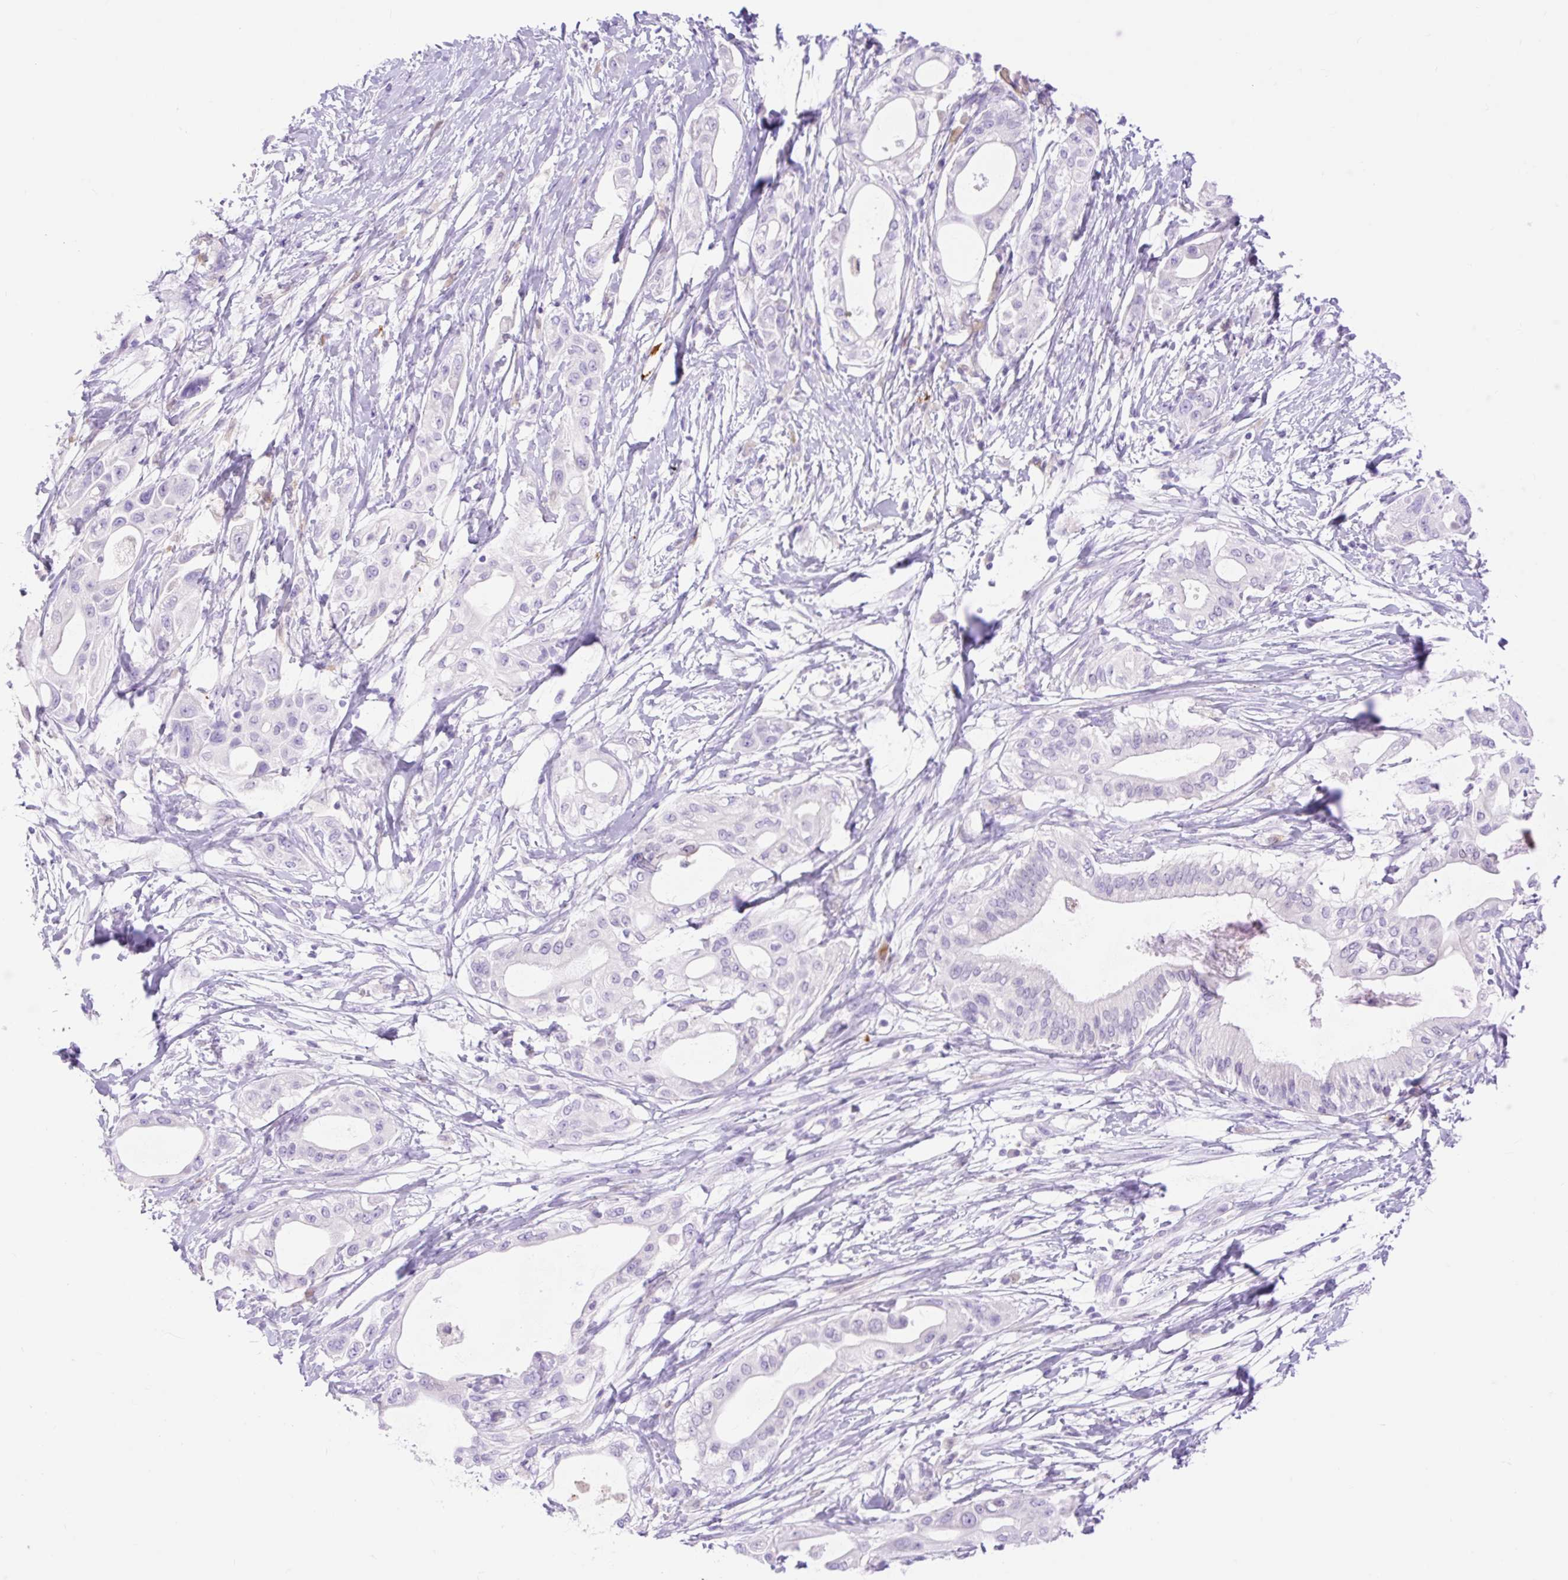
{"staining": {"intensity": "negative", "quantity": "none", "location": "none"}, "tissue": "pancreatic cancer", "cell_type": "Tumor cells", "image_type": "cancer", "snomed": [{"axis": "morphology", "description": "Adenocarcinoma, NOS"}, {"axis": "topography", "description": "Pancreas"}], "caption": "Tumor cells show no significant protein staining in pancreatic cancer. The staining was performed using DAB to visualize the protein expression in brown, while the nuclei were stained in blue with hematoxylin (Magnification: 20x).", "gene": "SLC25A40", "patient": {"sex": "male", "age": 68}}